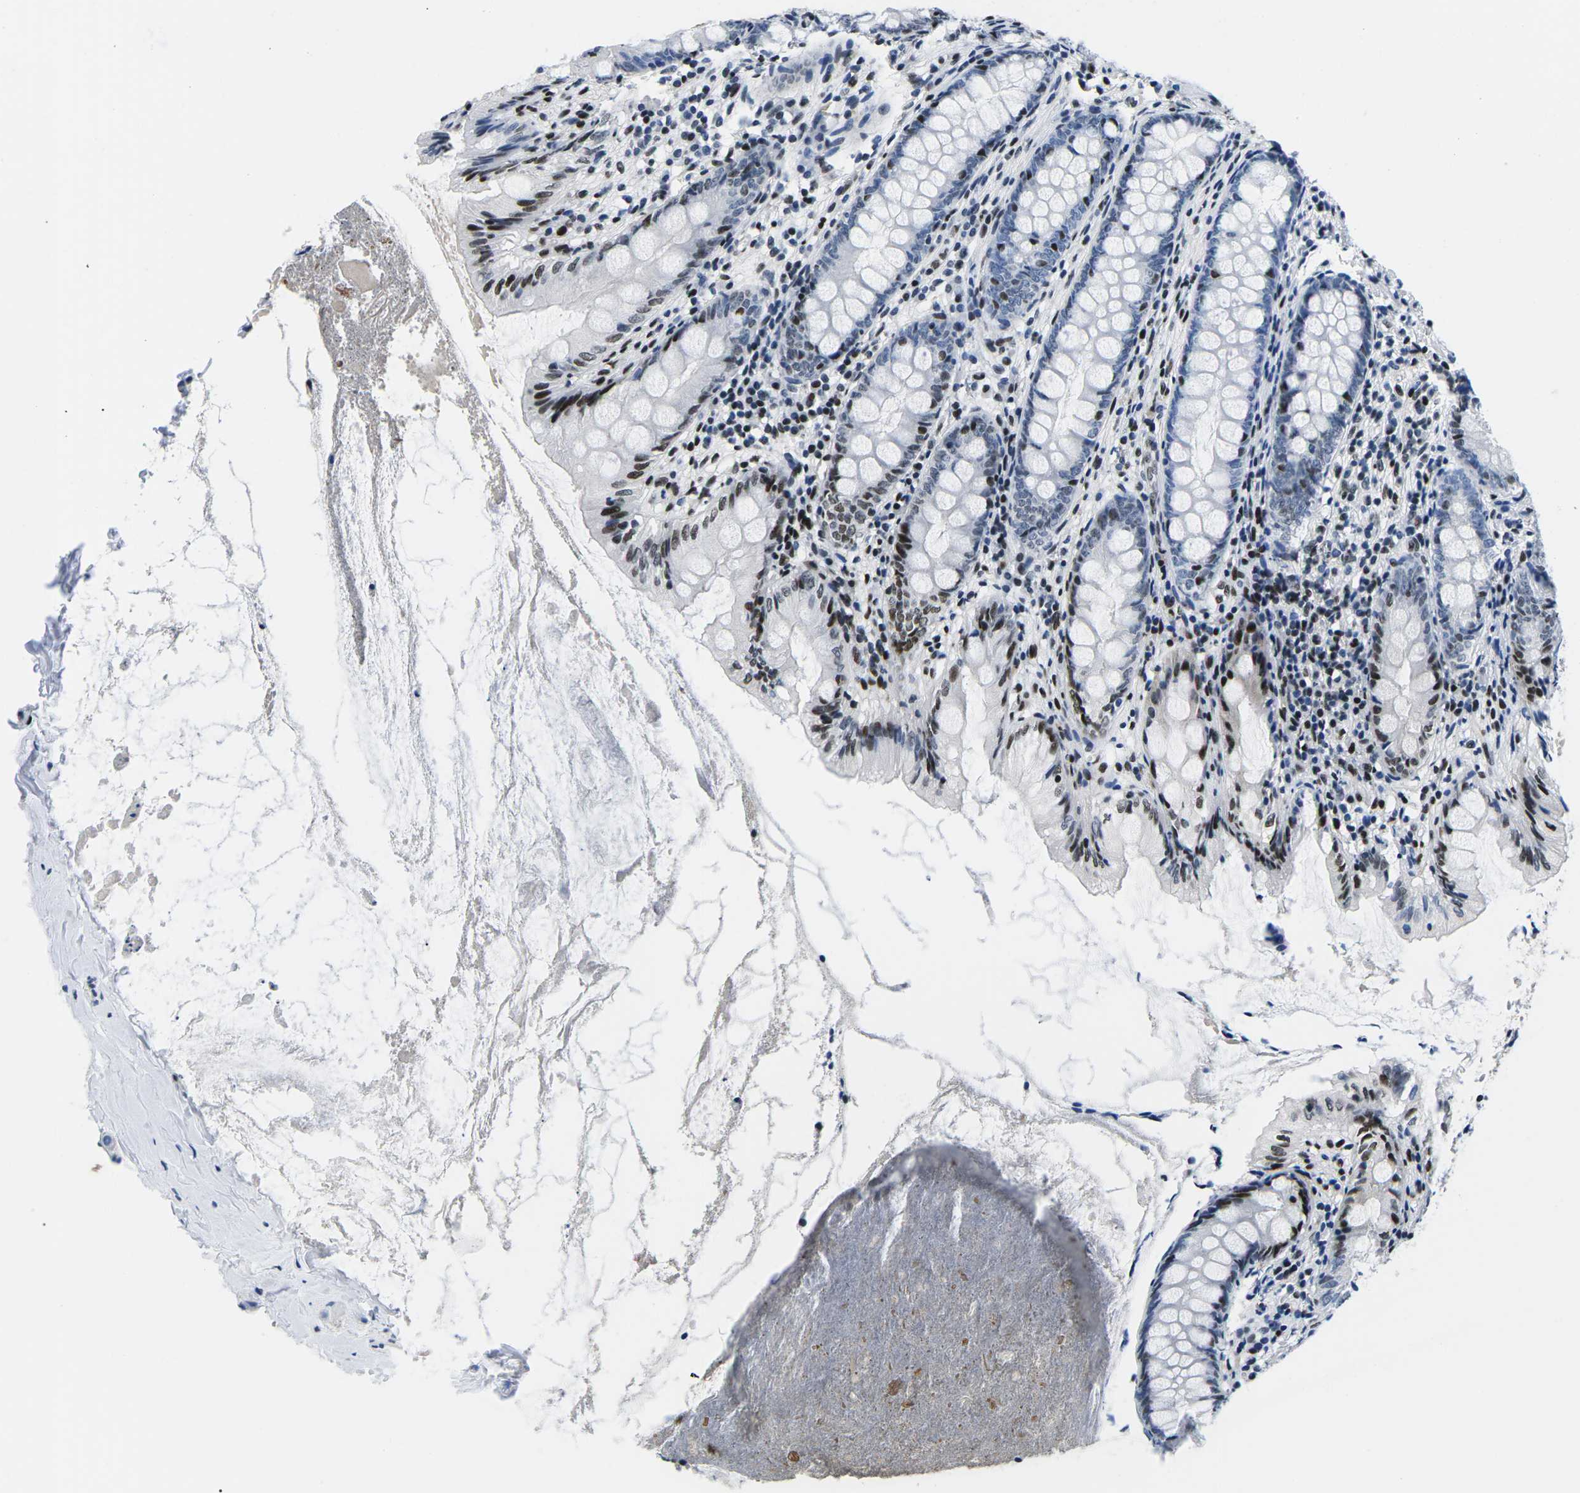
{"staining": {"intensity": "strong", "quantity": "<25%", "location": "nuclear"}, "tissue": "appendix", "cell_type": "Glandular cells", "image_type": "normal", "snomed": [{"axis": "morphology", "description": "Normal tissue, NOS"}, {"axis": "topography", "description": "Appendix"}], "caption": "Immunohistochemical staining of benign human appendix displays strong nuclear protein staining in approximately <25% of glandular cells. (DAB (3,3'-diaminobenzidine) IHC with brightfield microscopy, high magnification).", "gene": "ATF1", "patient": {"sex": "female", "age": 77}}